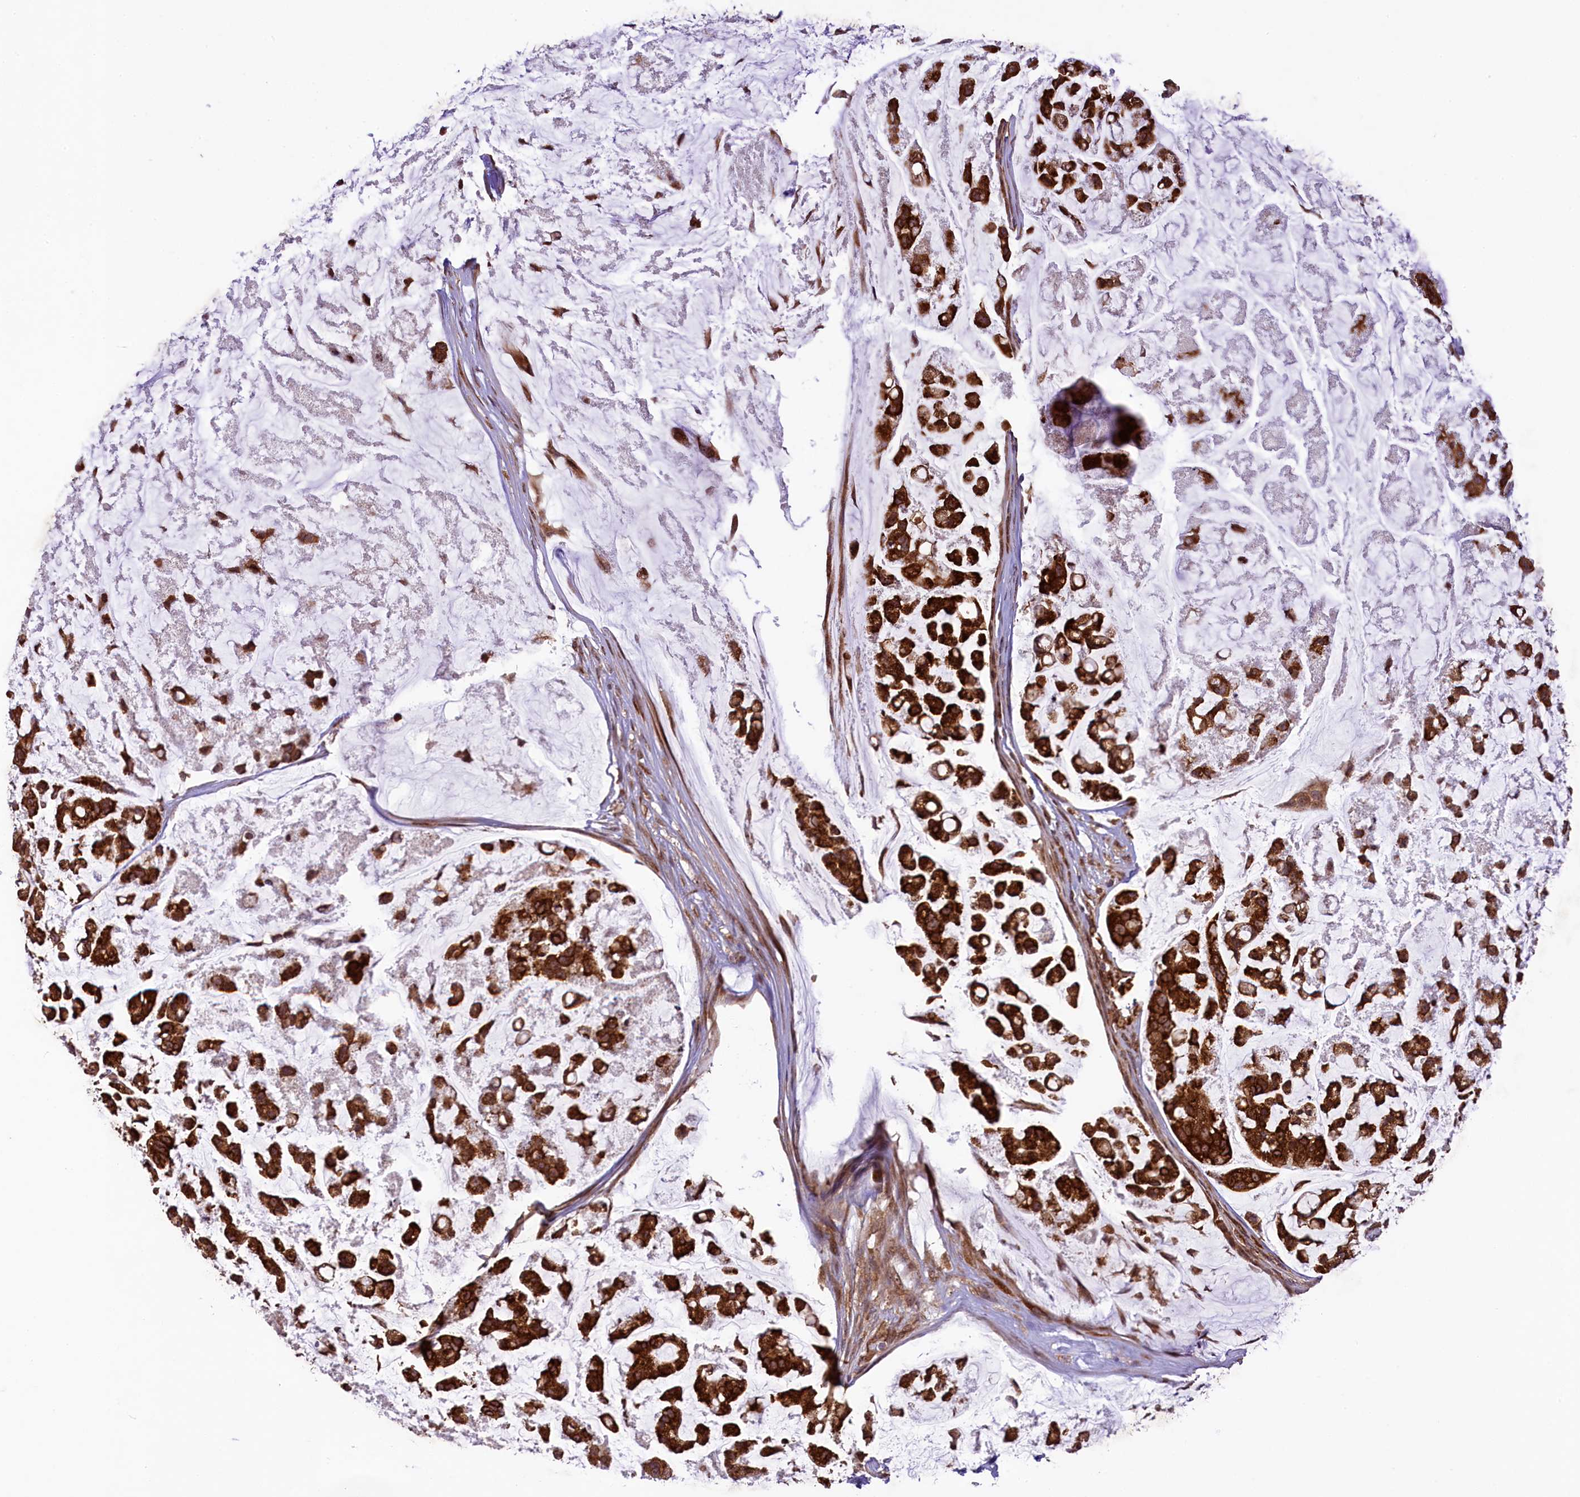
{"staining": {"intensity": "strong", "quantity": ">75%", "location": "cytoplasmic/membranous"}, "tissue": "stomach cancer", "cell_type": "Tumor cells", "image_type": "cancer", "snomed": [{"axis": "morphology", "description": "Adenocarcinoma, NOS"}, {"axis": "topography", "description": "Stomach, lower"}], "caption": "Tumor cells reveal high levels of strong cytoplasmic/membranous positivity in approximately >75% of cells in human stomach adenocarcinoma. (brown staining indicates protein expression, while blue staining denotes nuclei).", "gene": "LARP4", "patient": {"sex": "male", "age": 67}}